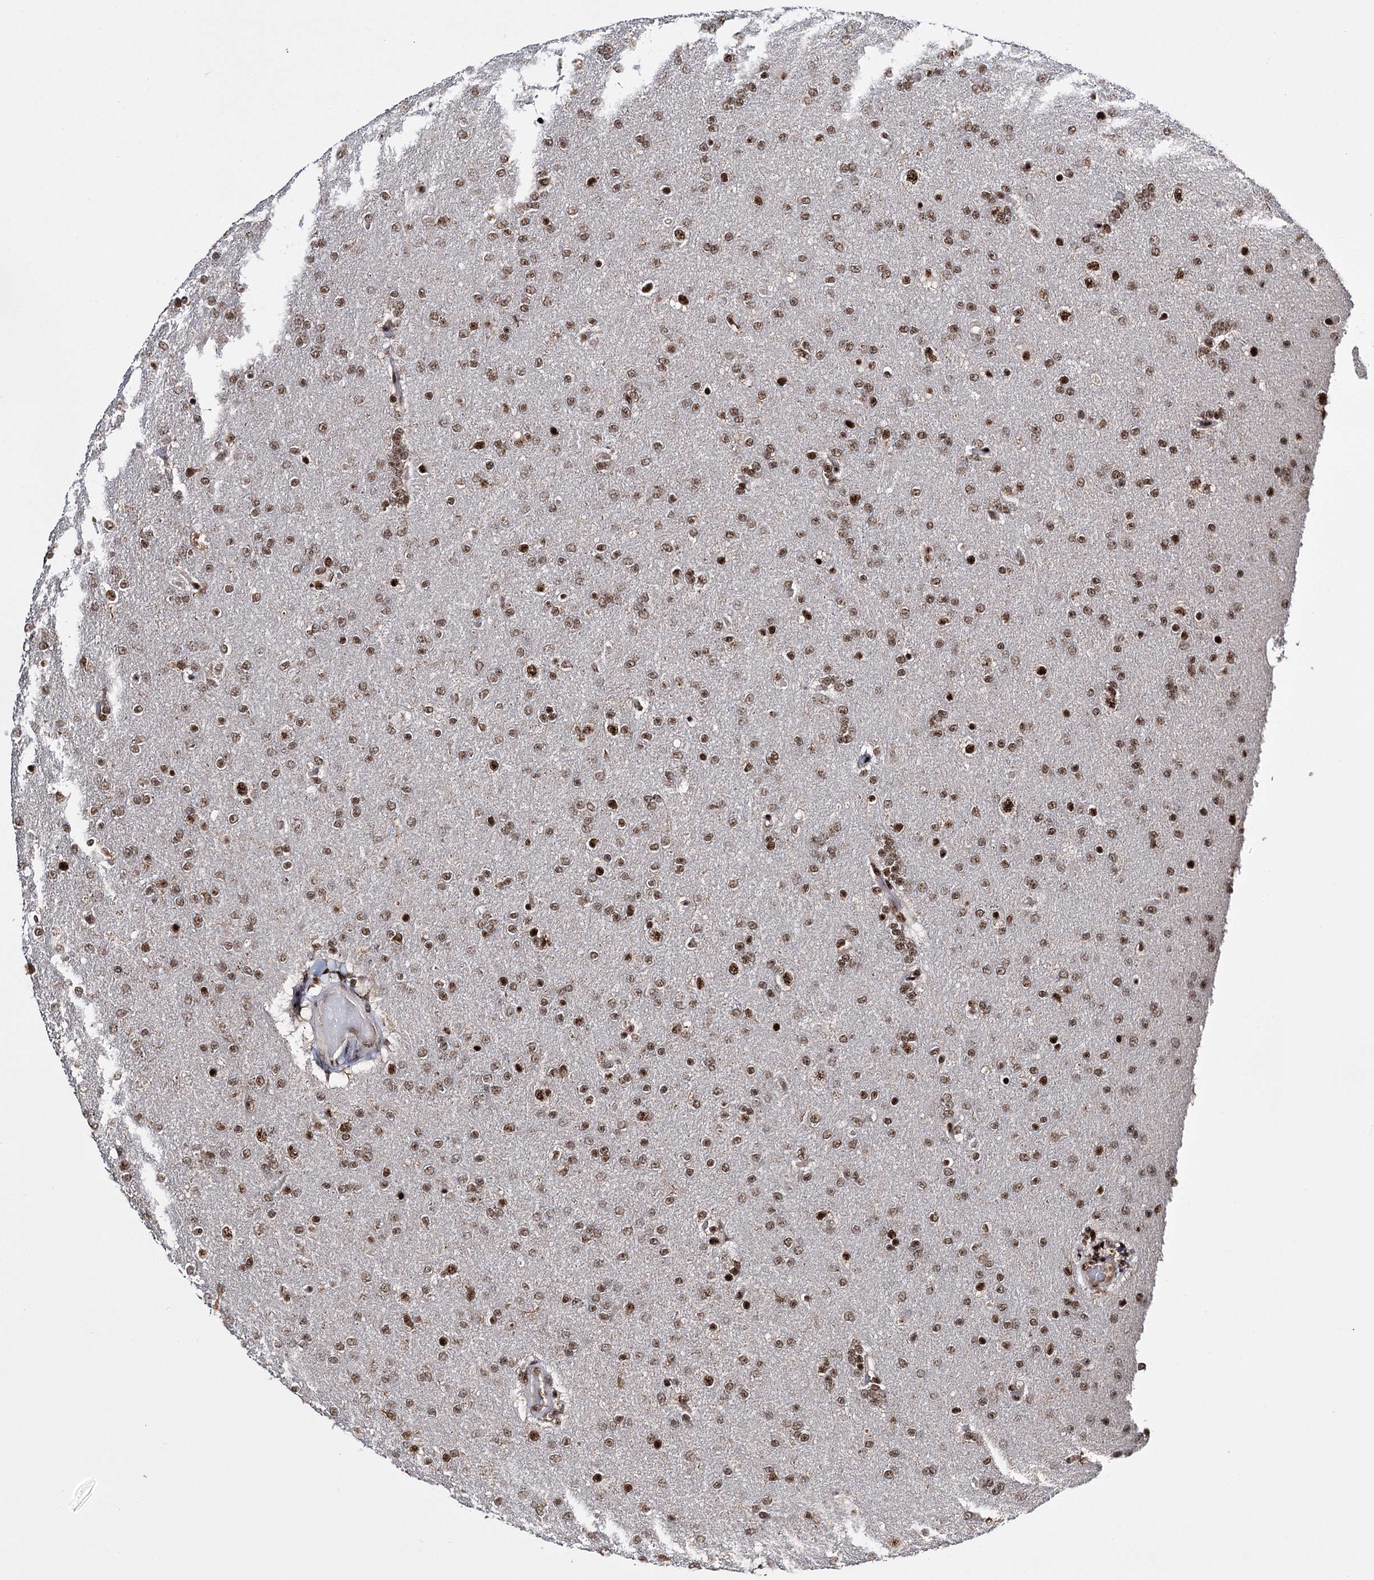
{"staining": {"intensity": "strong", "quantity": ">75%", "location": "nuclear"}, "tissue": "glioma", "cell_type": "Tumor cells", "image_type": "cancer", "snomed": [{"axis": "morphology", "description": "Glioma, malignant, High grade"}, {"axis": "topography", "description": "Brain"}], "caption": "The micrograph displays a brown stain indicating the presence of a protein in the nuclear of tumor cells in glioma.", "gene": "PRPF40A", "patient": {"sex": "male", "age": 72}}